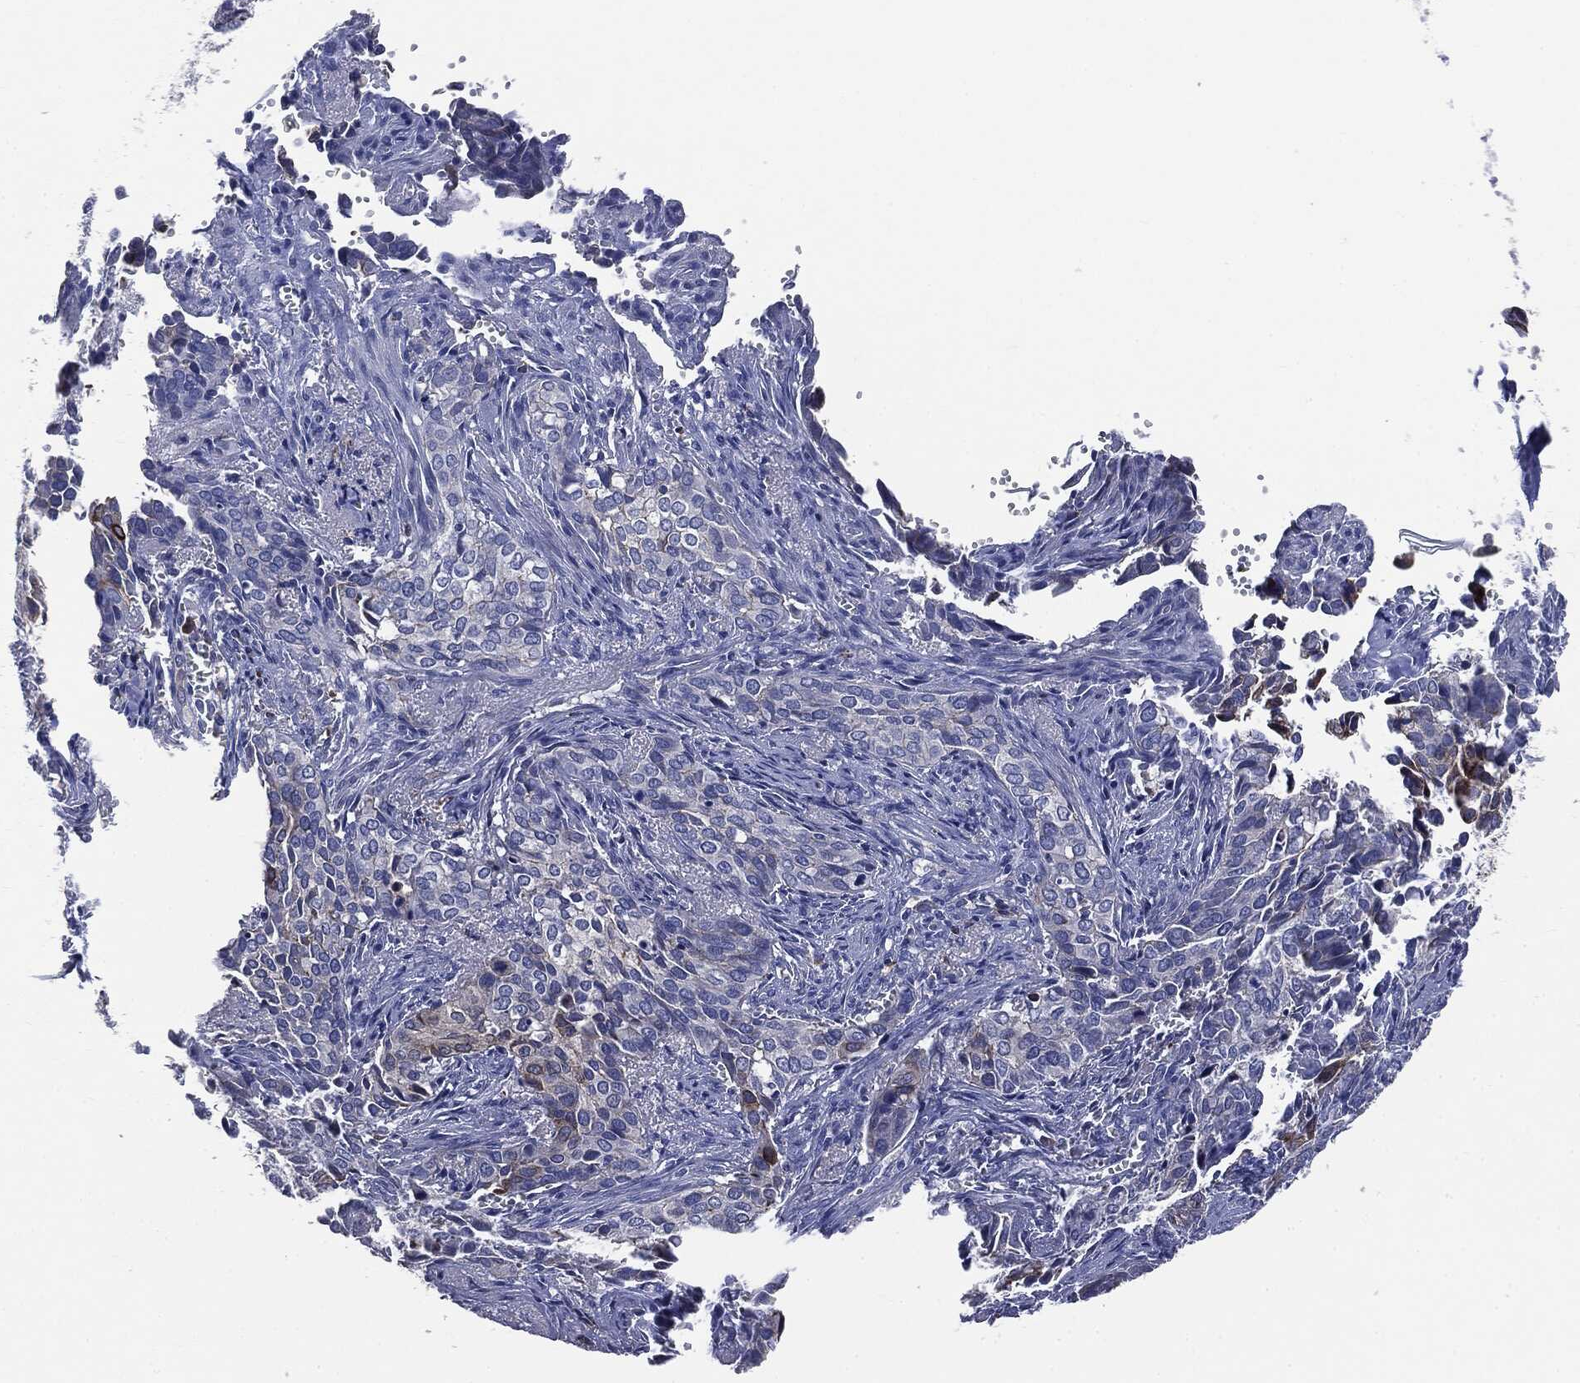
{"staining": {"intensity": "strong", "quantity": "<25%", "location": "cytoplasmic/membranous"}, "tissue": "cervical cancer", "cell_type": "Tumor cells", "image_type": "cancer", "snomed": [{"axis": "morphology", "description": "Squamous cell carcinoma, NOS"}, {"axis": "topography", "description": "Cervix"}], "caption": "IHC photomicrograph of neoplastic tissue: cervical cancer stained using immunohistochemistry exhibits medium levels of strong protein expression localized specifically in the cytoplasmic/membranous of tumor cells, appearing as a cytoplasmic/membranous brown color.", "gene": "PTGS2", "patient": {"sex": "female", "age": 29}}